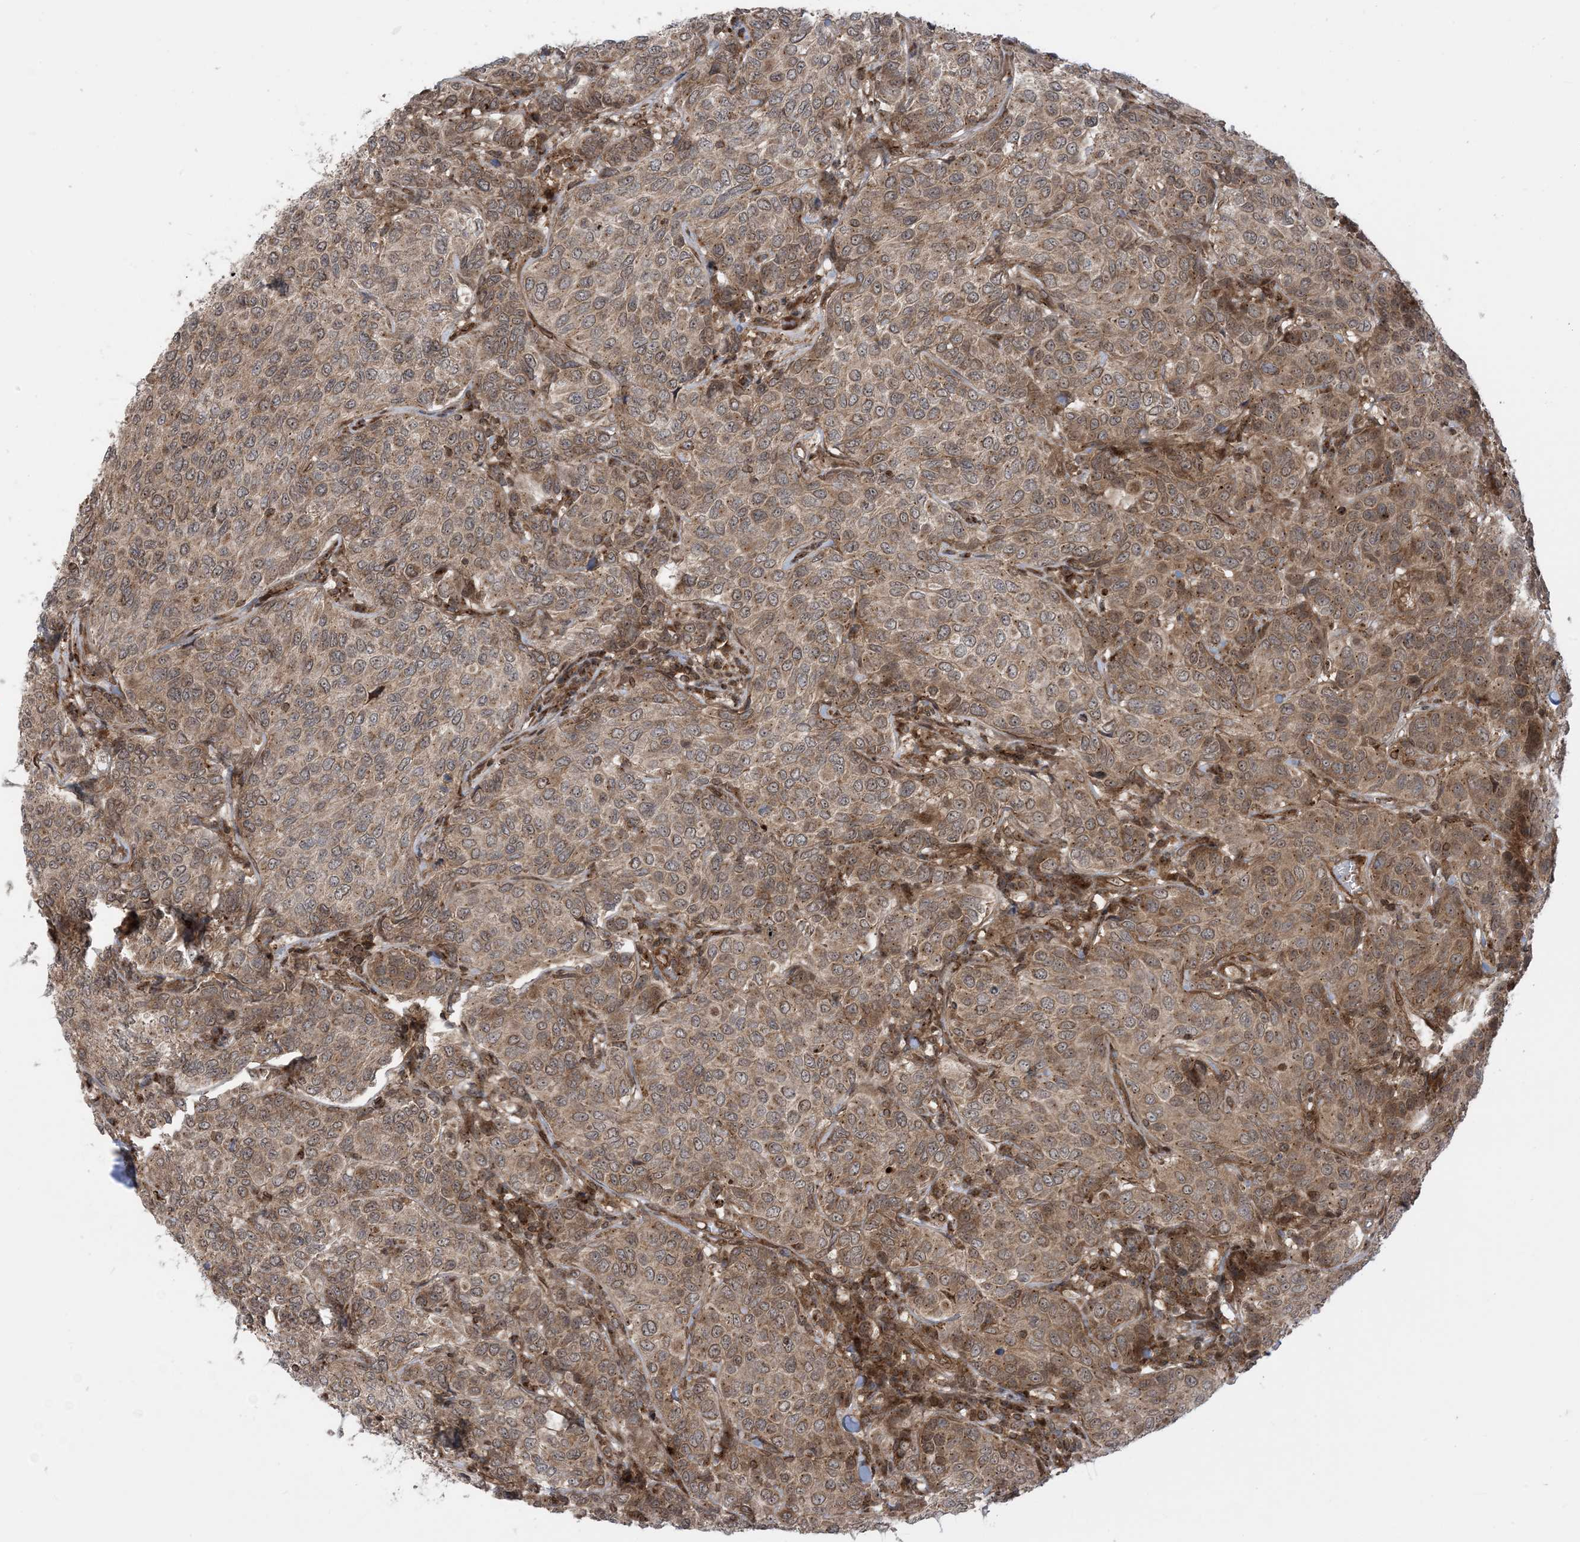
{"staining": {"intensity": "moderate", "quantity": ">75%", "location": "cytoplasmic/membranous"}, "tissue": "breast cancer", "cell_type": "Tumor cells", "image_type": "cancer", "snomed": [{"axis": "morphology", "description": "Duct carcinoma"}, {"axis": "topography", "description": "Breast"}], "caption": "Immunohistochemical staining of invasive ductal carcinoma (breast) reveals medium levels of moderate cytoplasmic/membranous protein staining in about >75% of tumor cells.", "gene": "CASP4", "patient": {"sex": "female", "age": 55}}